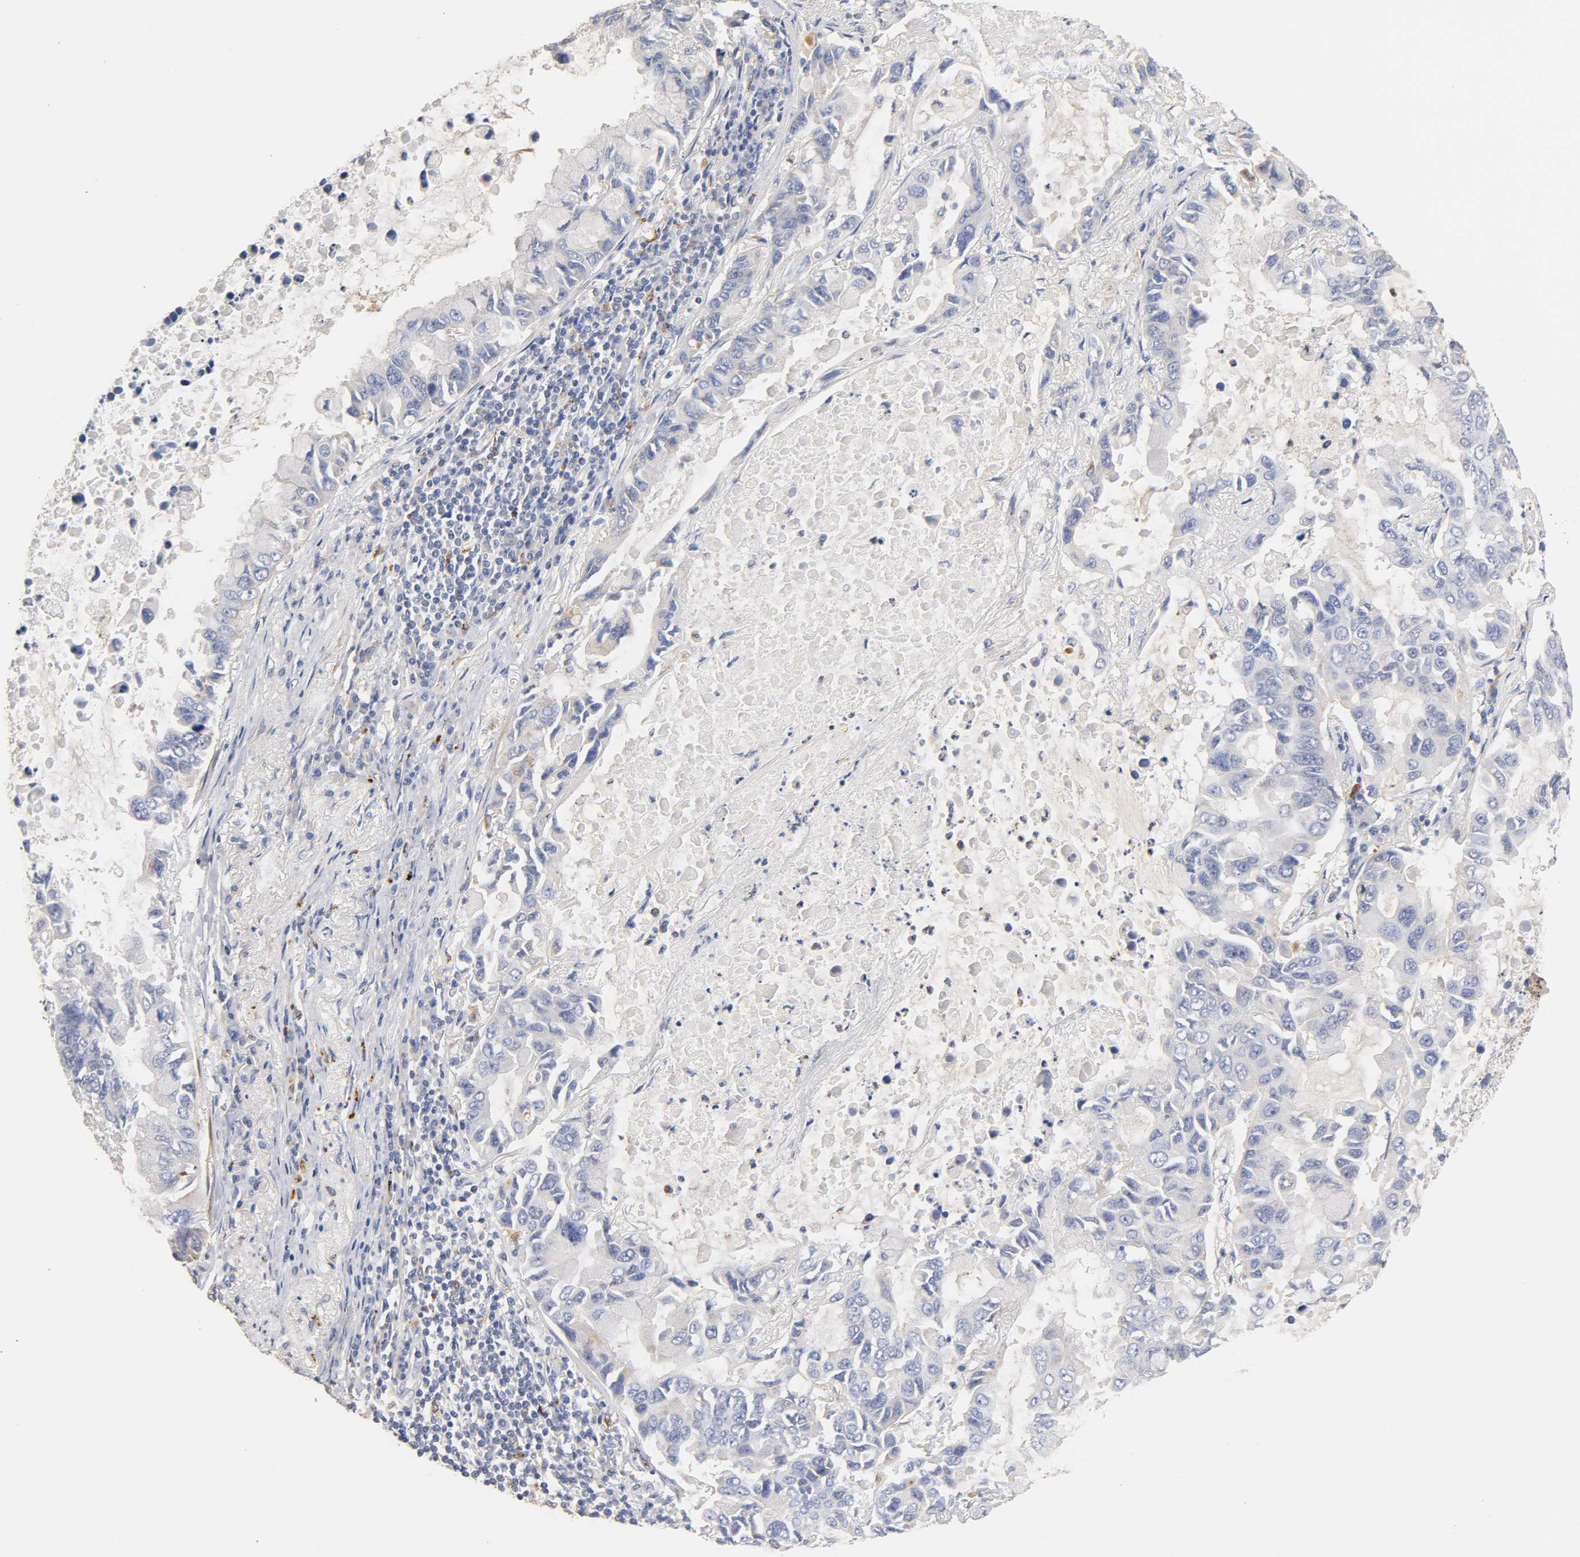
{"staining": {"intensity": "negative", "quantity": "none", "location": "none"}, "tissue": "lung cancer", "cell_type": "Tumor cells", "image_type": "cancer", "snomed": [{"axis": "morphology", "description": "Adenocarcinoma, NOS"}, {"axis": "topography", "description": "Lung"}], "caption": "Immunohistochemical staining of lung cancer reveals no significant positivity in tumor cells.", "gene": "SEMA5A", "patient": {"sex": "male", "age": 64}}